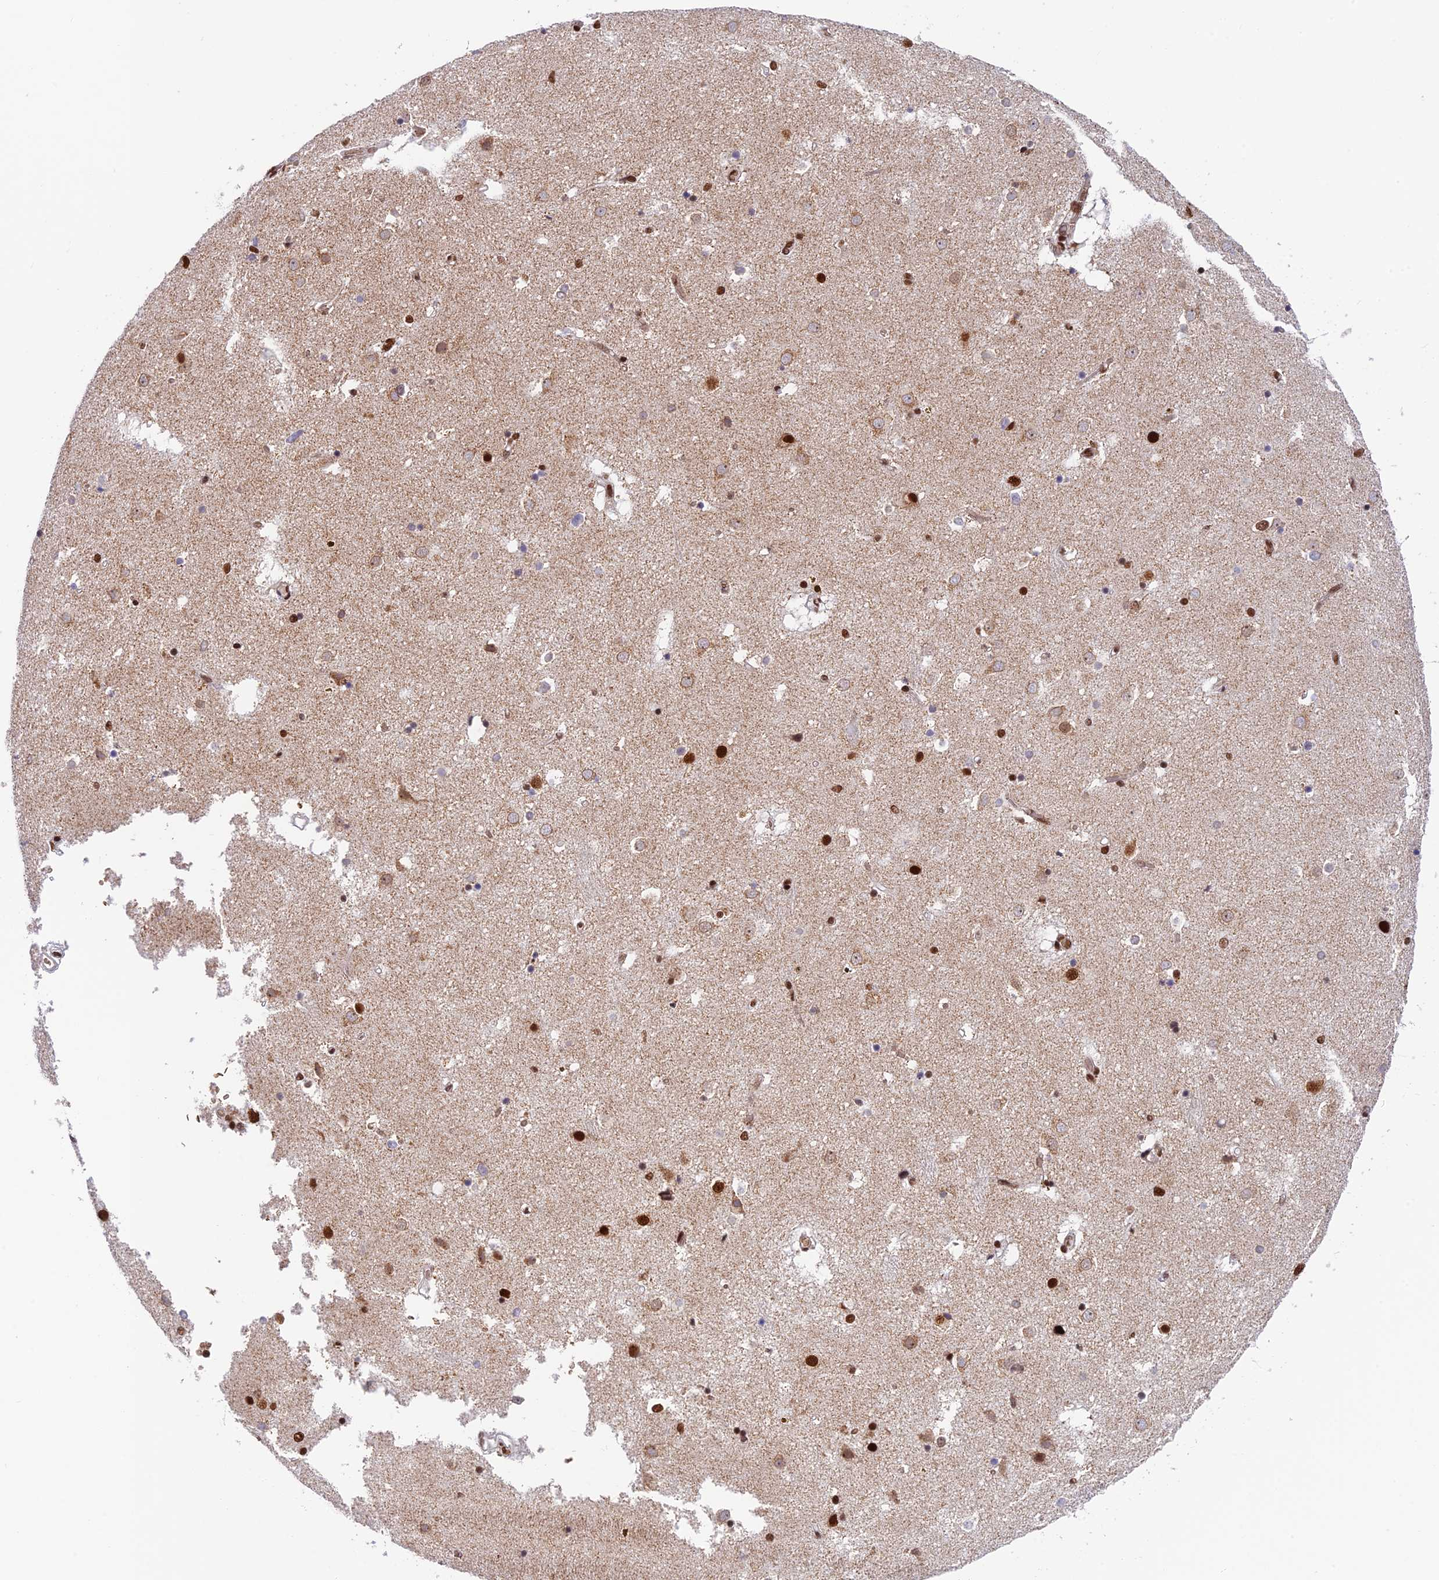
{"staining": {"intensity": "moderate", "quantity": "25%-75%", "location": "nuclear"}, "tissue": "caudate", "cell_type": "Glial cells", "image_type": "normal", "snomed": [{"axis": "morphology", "description": "Normal tissue, NOS"}, {"axis": "topography", "description": "Lateral ventricle wall"}], "caption": "Brown immunohistochemical staining in unremarkable caudate exhibits moderate nuclear positivity in approximately 25%-75% of glial cells. The protein is stained brown, and the nuclei are stained in blue (DAB (3,3'-diaminobenzidine) IHC with brightfield microscopy, high magnification).", "gene": "EEF1AKMT3", "patient": {"sex": "male", "age": 70}}